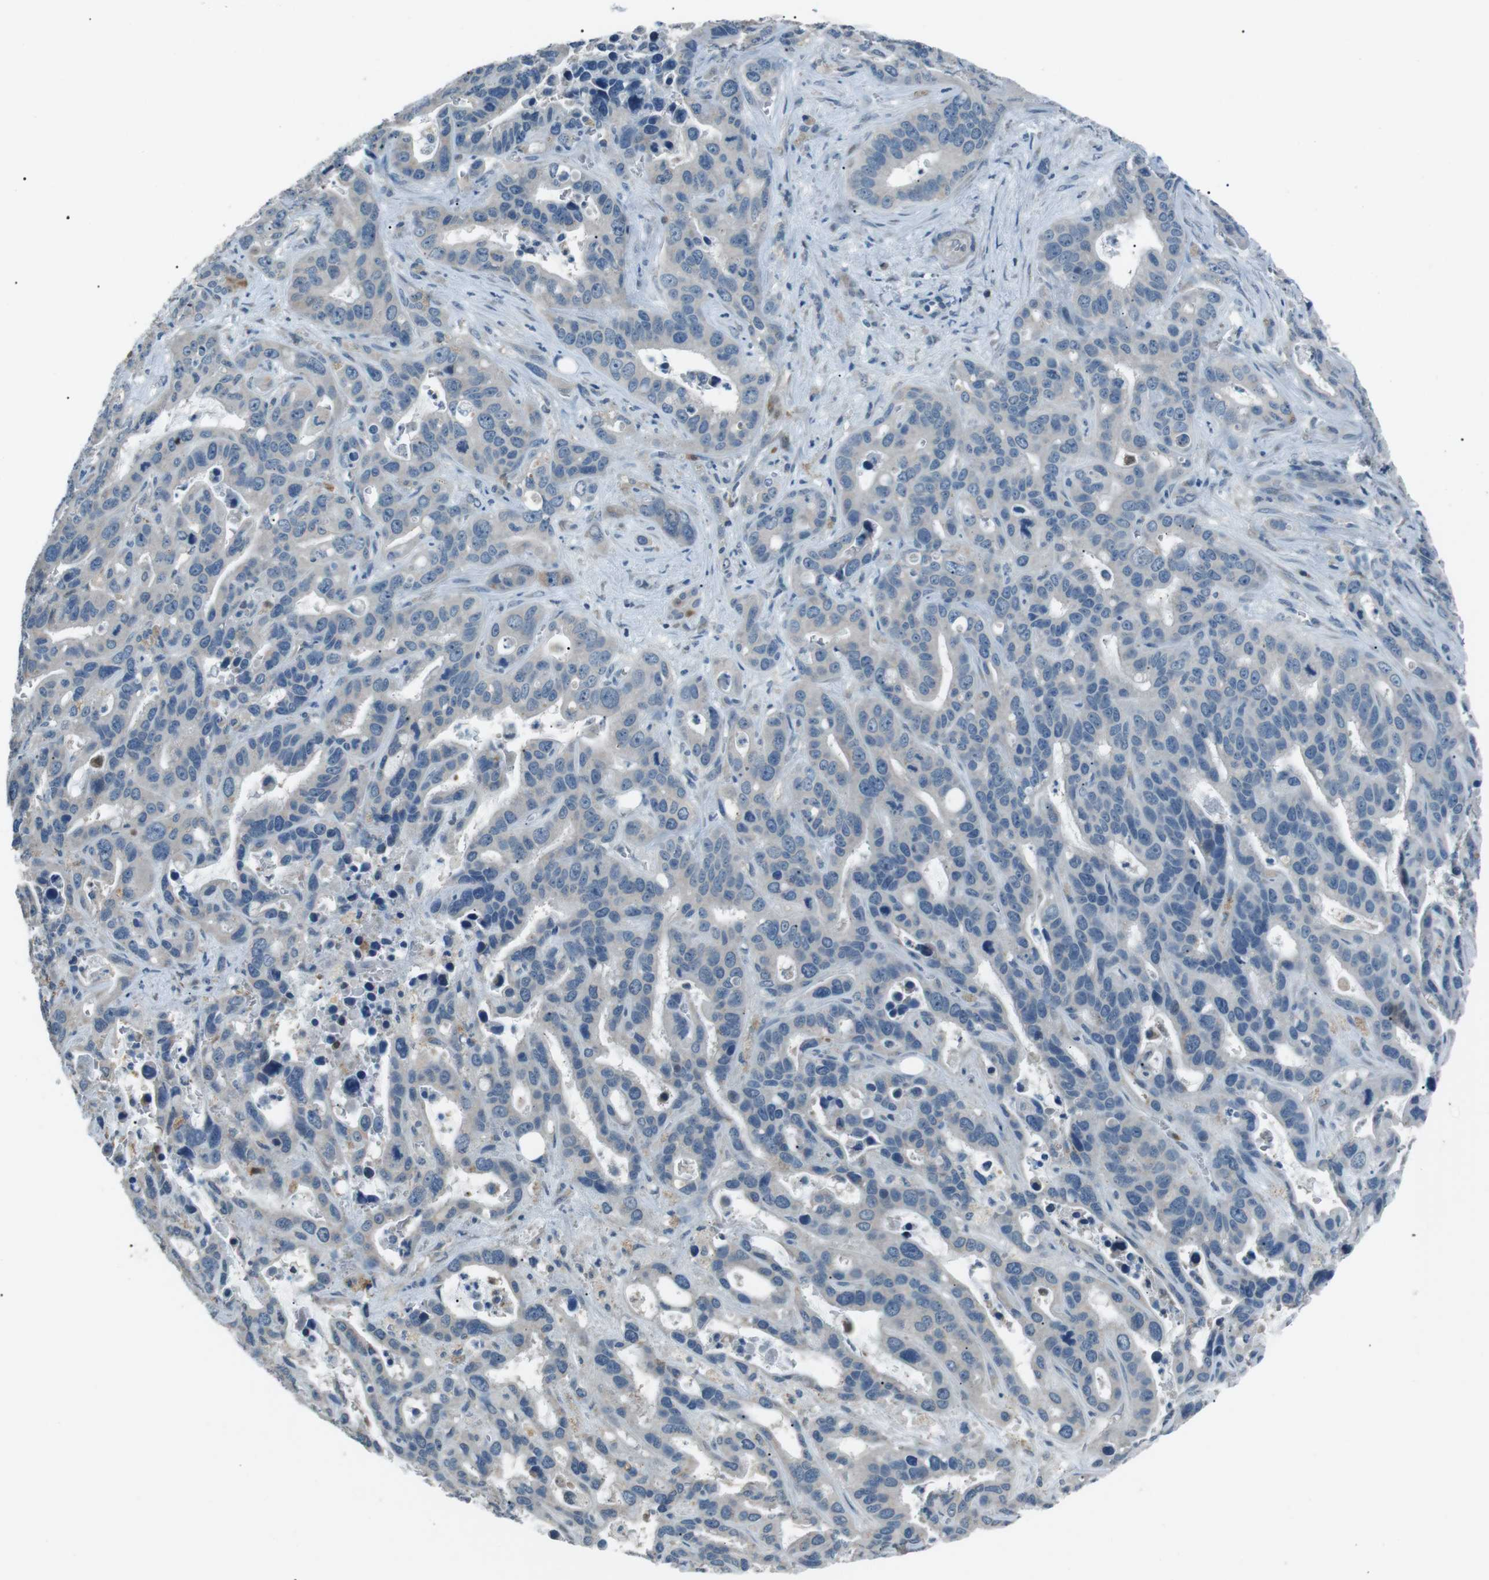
{"staining": {"intensity": "negative", "quantity": "none", "location": "none"}, "tissue": "liver cancer", "cell_type": "Tumor cells", "image_type": "cancer", "snomed": [{"axis": "morphology", "description": "Cholangiocarcinoma"}, {"axis": "topography", "description": "Liver"}], "caption": "IHC of liver cancer exhibits no expression in tumor cells.", "gene": "SERPINB2", "patient": {"sex": "female", "age": 65}}